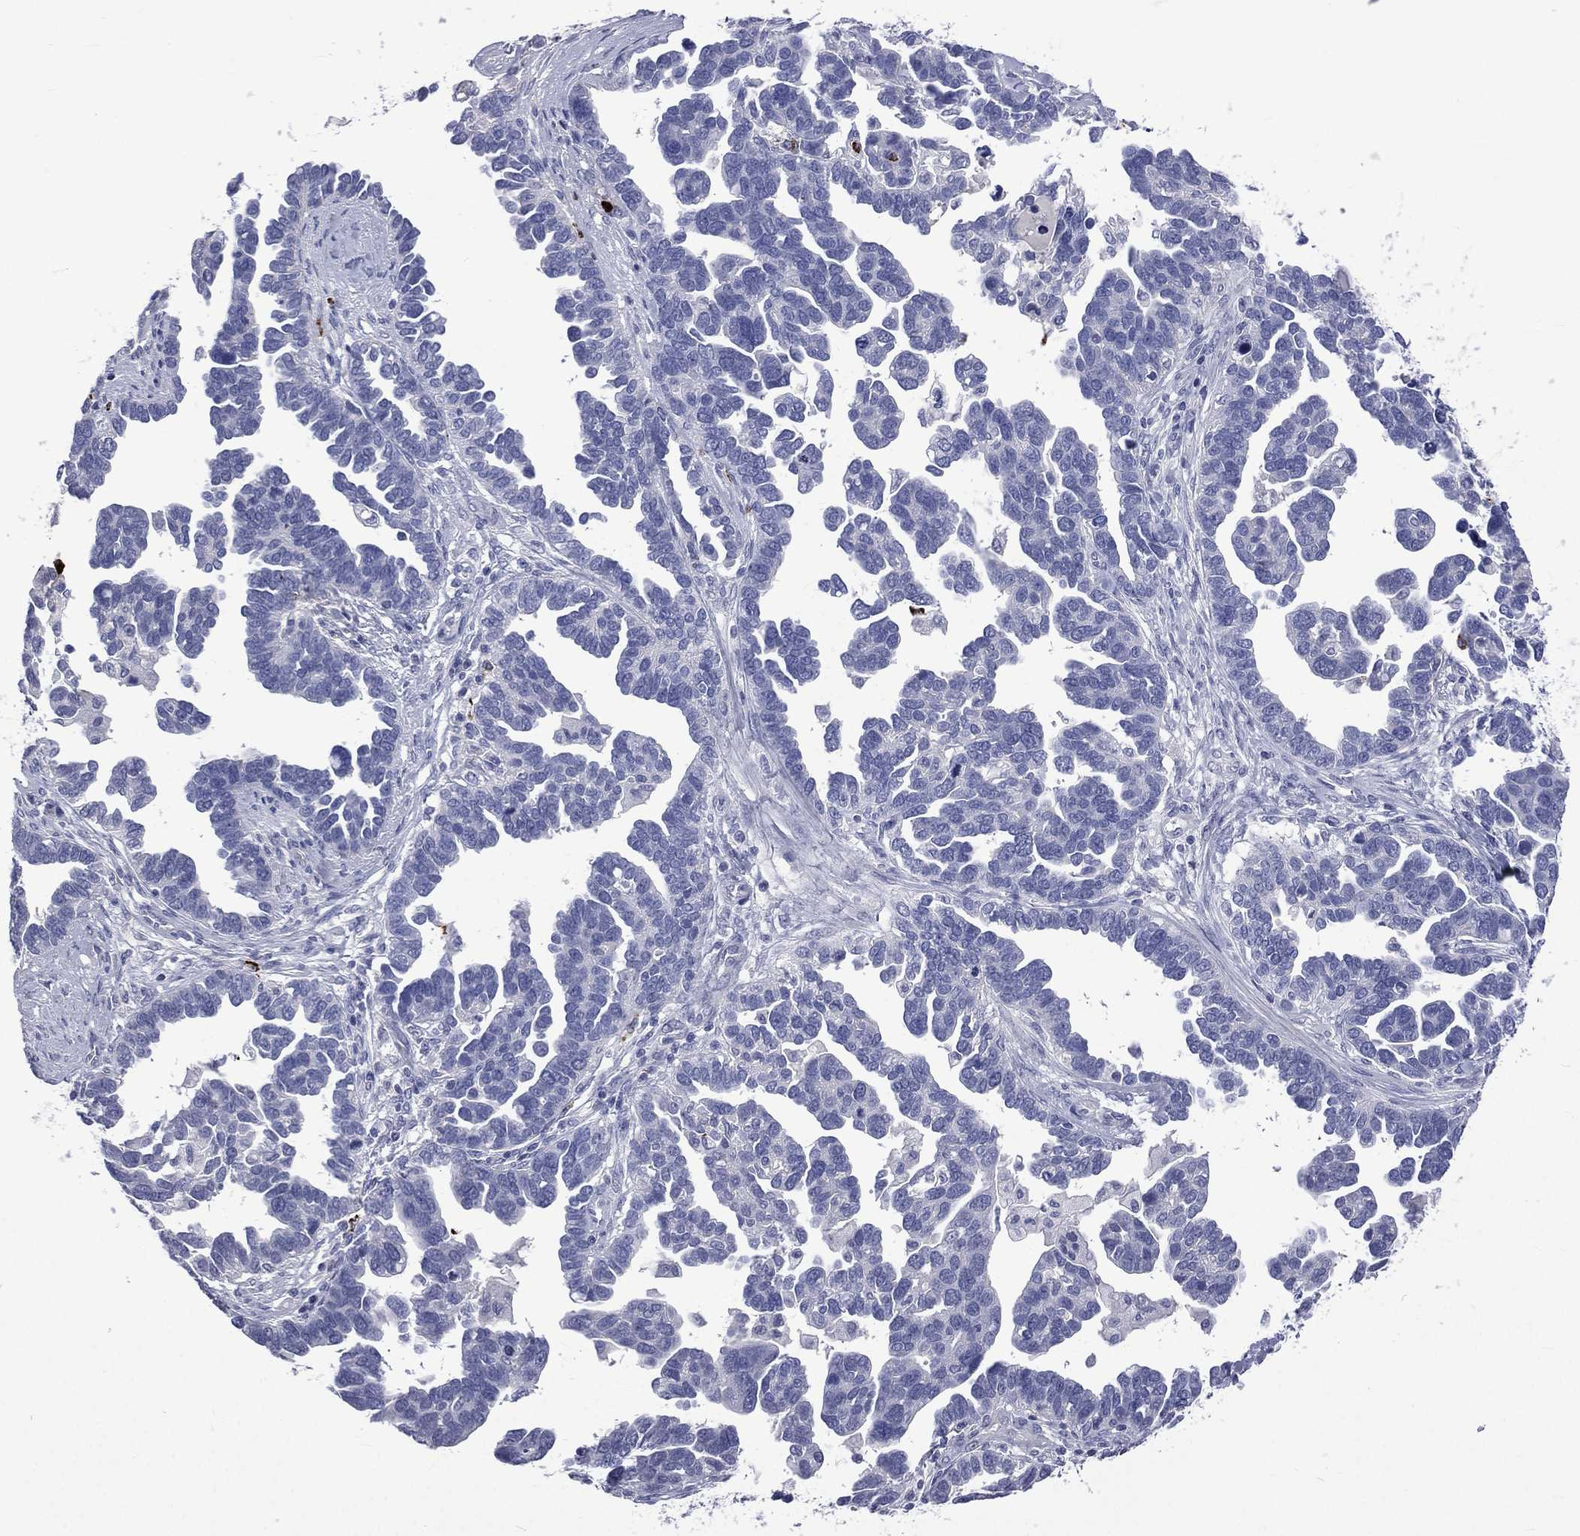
{"staining": {"intensity": "negative", "quantity": "none", "location": "none"}, "tissue": "ovarian cancer", "cell_type": "Tumor cells", "image_type": "cancer", "snomed": [{"axis": "morphology", "description": "Cystadenocarcinoma, serous, NOS"}, {"axis": "topography", "description": "Ovary"}], "caption": "Immunohistochemistry of ovarian cancer exhibits no positivity in tumor cells. The staining was performed using DAB (3,3'-diaminobenzidine) to visualize the protein expression in brown, while the nuclei were stained in blue with hematoxylin (Magnification: 20x).", "gene": "ELANE", "patient": {"sex": "female", "age": 54}}